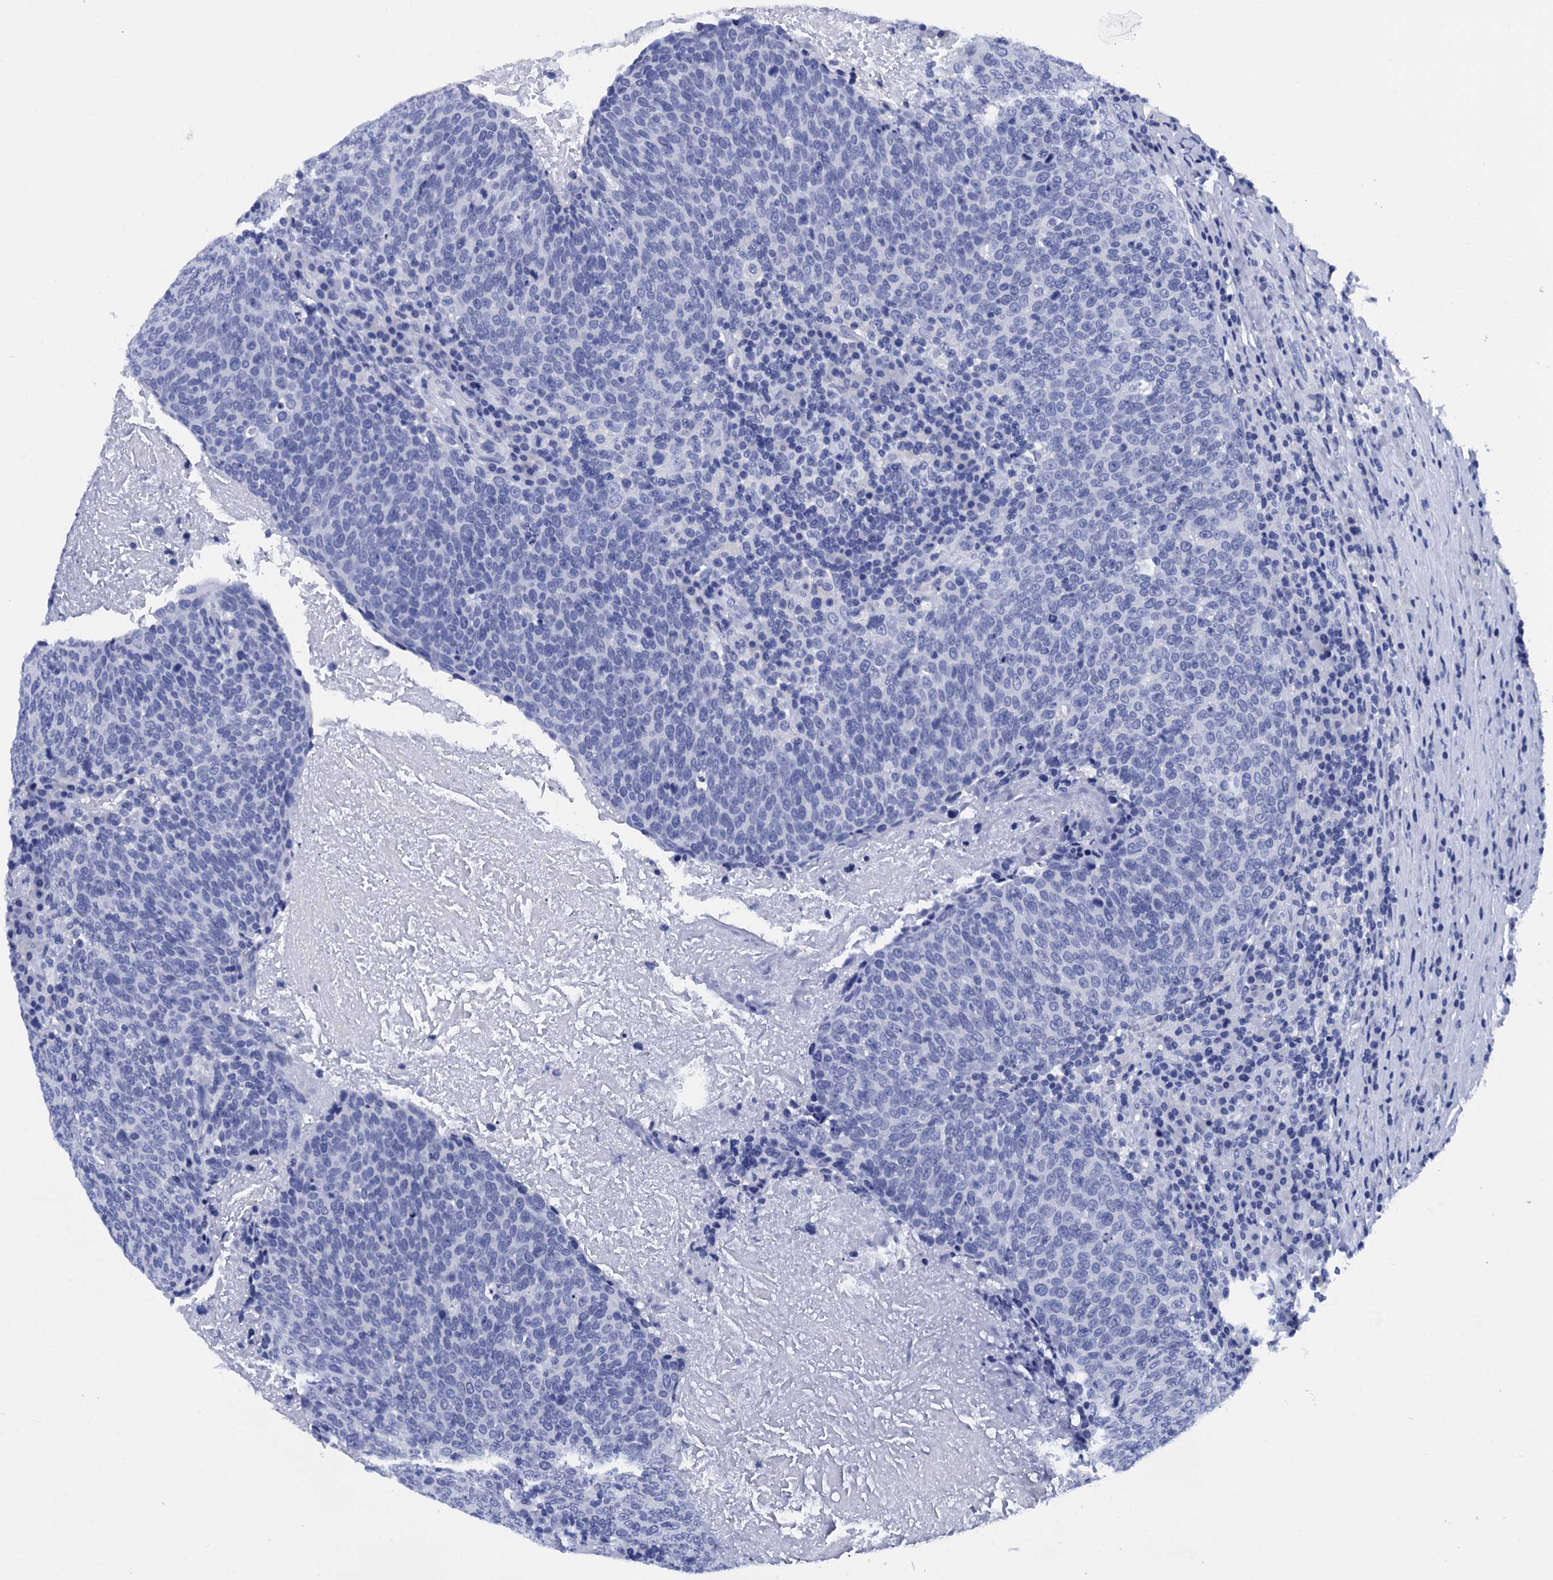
{"staining": {"intensity": "negative", "quantity": "none", "location": "none"}, "tissue": "head and neck cancer", "cell_type": "Tumor cells", "image_type": "cancer", "snomed": [{"axis": "morphology", "description": "Squamous cell carcinoma, NOS"}, {"axis": "morphology", "description": "Squamous cell carcinoma, metastatic, NOS"}, {"axis": "topography", "description": "Lymph node"}, {"axis": "topography", "description": "Head-Neck"}], "caption": "Immunohistochemistry of human head and neck cancer reveals no expression in tumor cells.", "gene": "MYBPC3", "patient": {"sex": "male", "age": 62}}